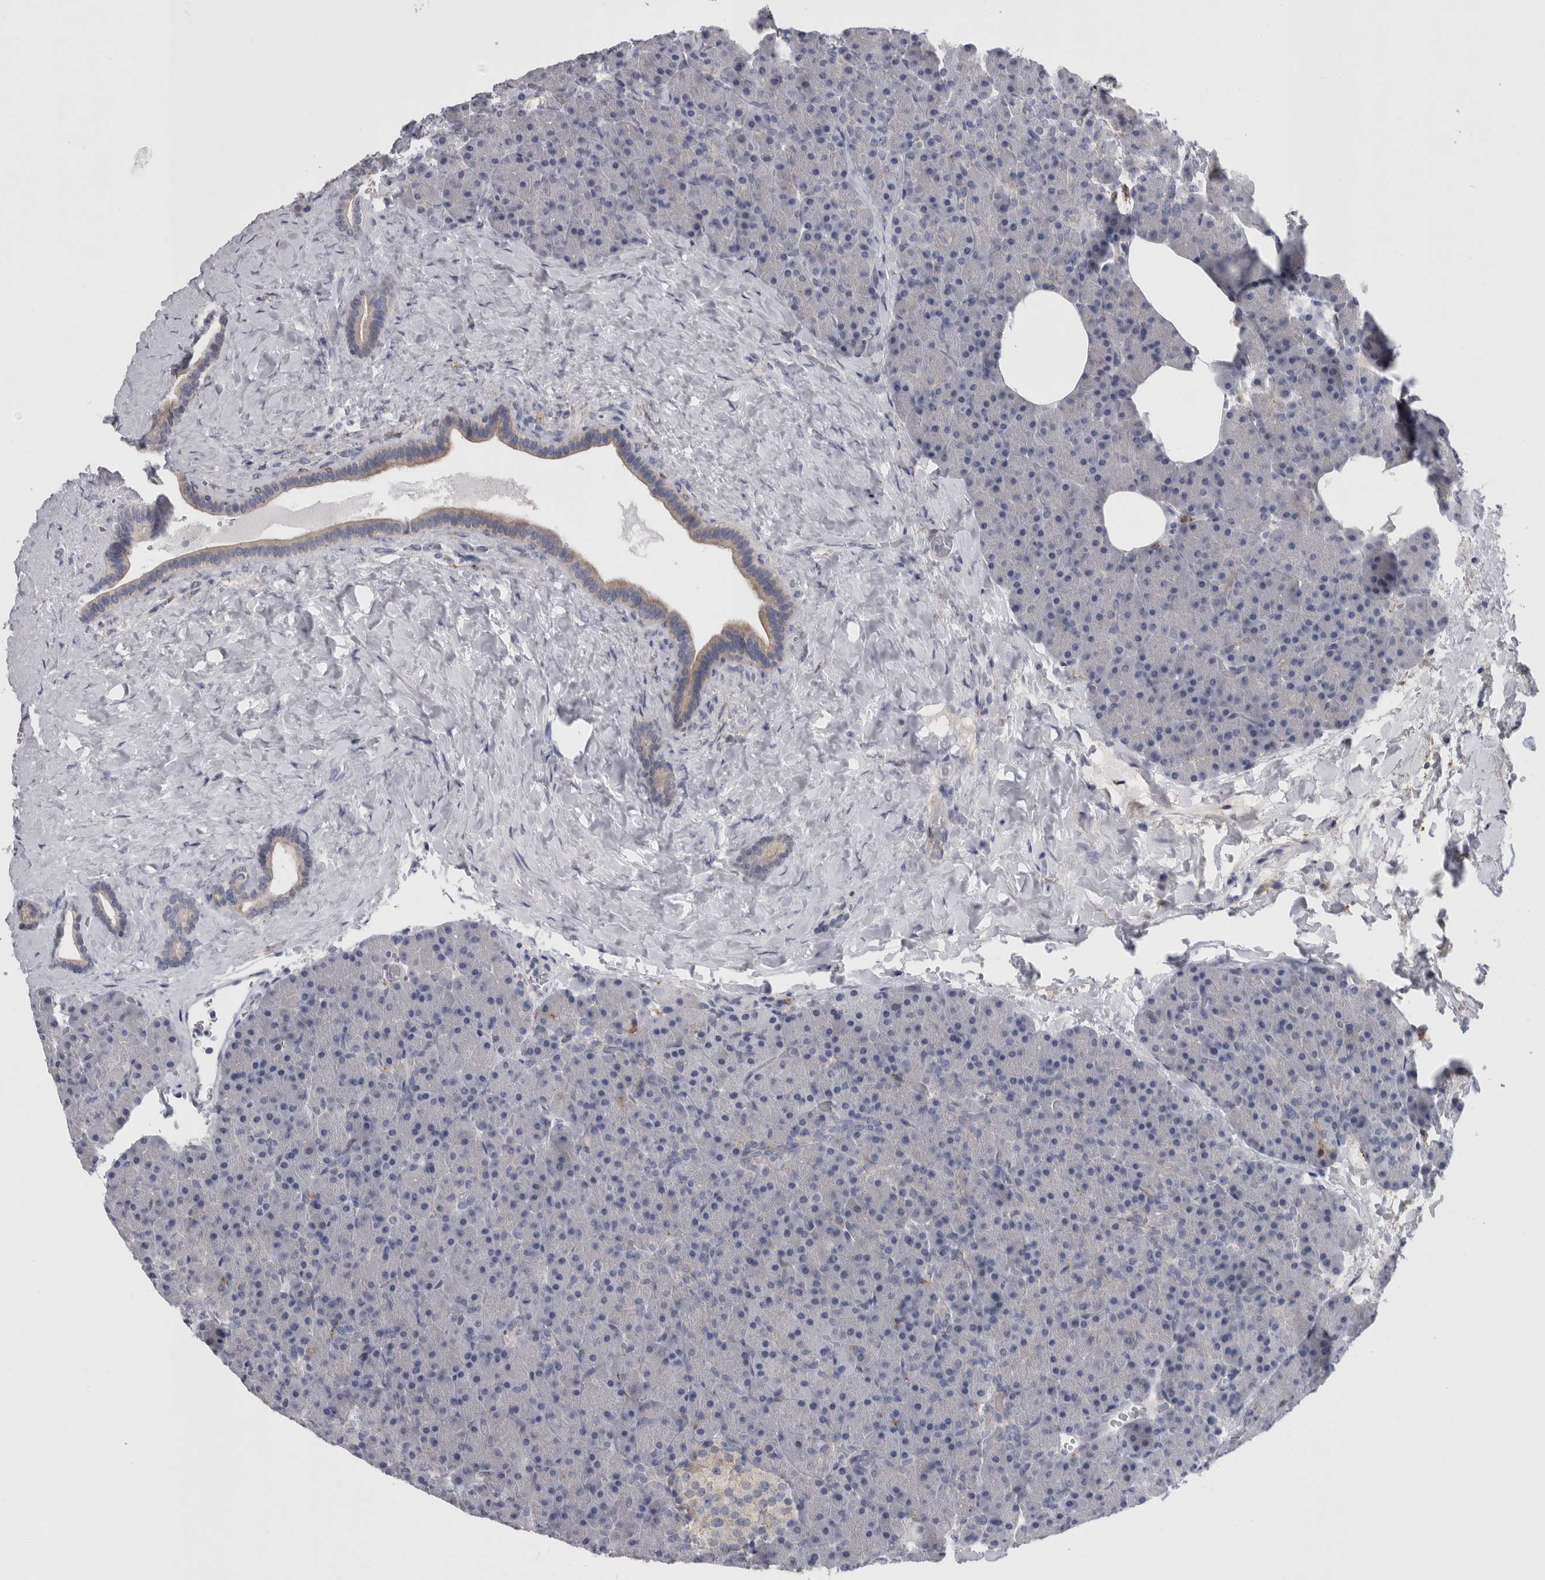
{"staining": {"intensity": "moderate", "quantity": "<25%", "location": "cytoplasmic/membranous"}, "tissue": "pancreas", "cell_type": "Exocrine glandular cells", "image_type": "normal", "snomed": [{"axis": "morphology", "description": "Normal tissue, NOS"}, {"axis": "morphology", "description": "Carcinoid, malignant, NOS"}, {"axis": "topography", "description": "Pancreas"}], "caption": "A high-resolution histopathology image shows immunohistochemistry (IHC) staining of normal pancreas, which reveals moderate cytoplasmic/membranous expression in about <25% of exocrine glandular cells.", "gene": "DNAJC24", "patient": {"sex": "female", "age": 35}}